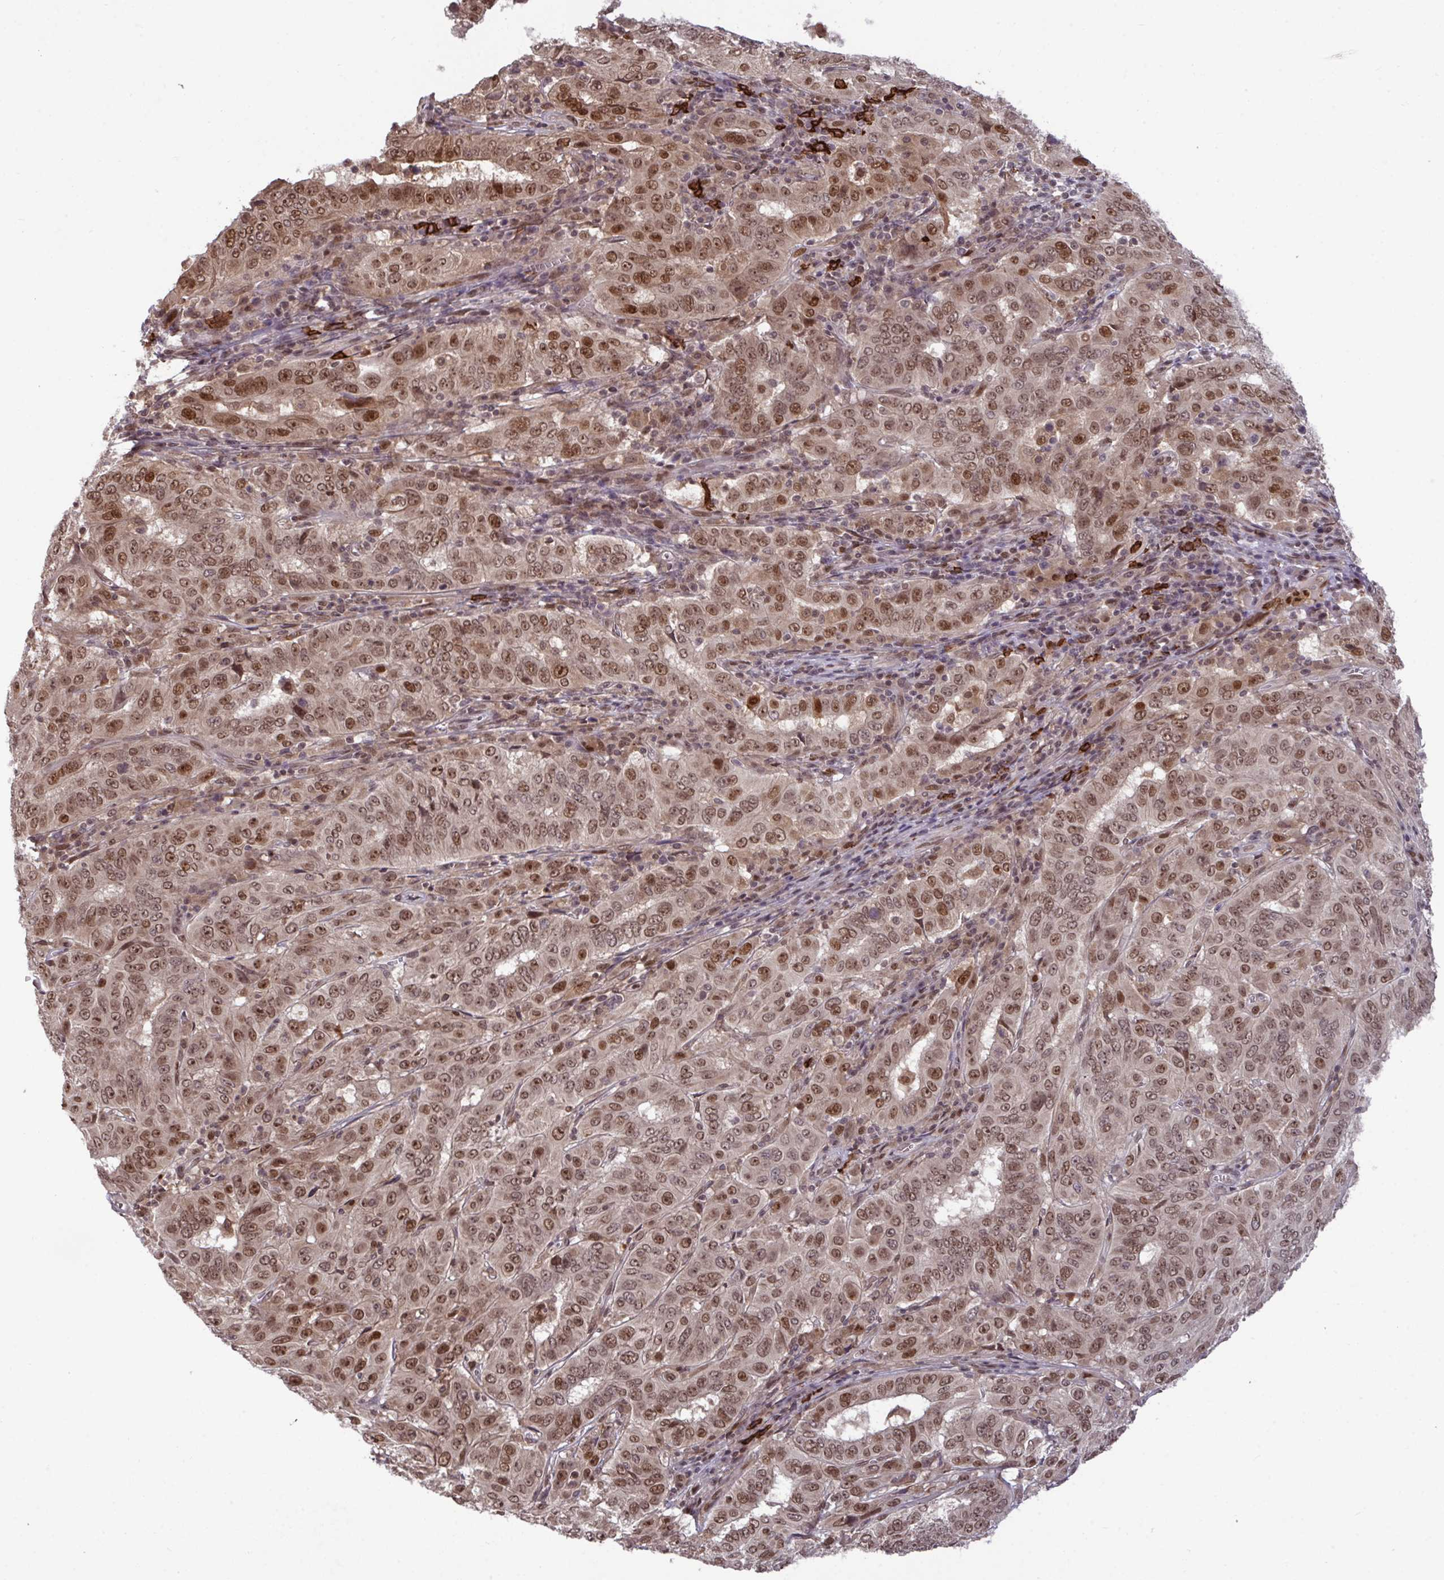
{"staining": {"intensity": "moderate", "quantity": ">75%", "location": "nuclear"}, "tissue": "pancreatic cancer", "cell_type": "Tumor cells", "image_type": "cancer", "snomed": [{"axis": "morphology", "description": "Adenocarcinoma, NOS"}, {"axis": "topography", "description": "Pancreas"}], "caption": "A brown stain shows moderate nuclear expression of a protein in pancreatic cancer tumor cells. Nuclei are stained in blue.", "gene": "UXT", "patient": {"sex": "male", "age": 63}}